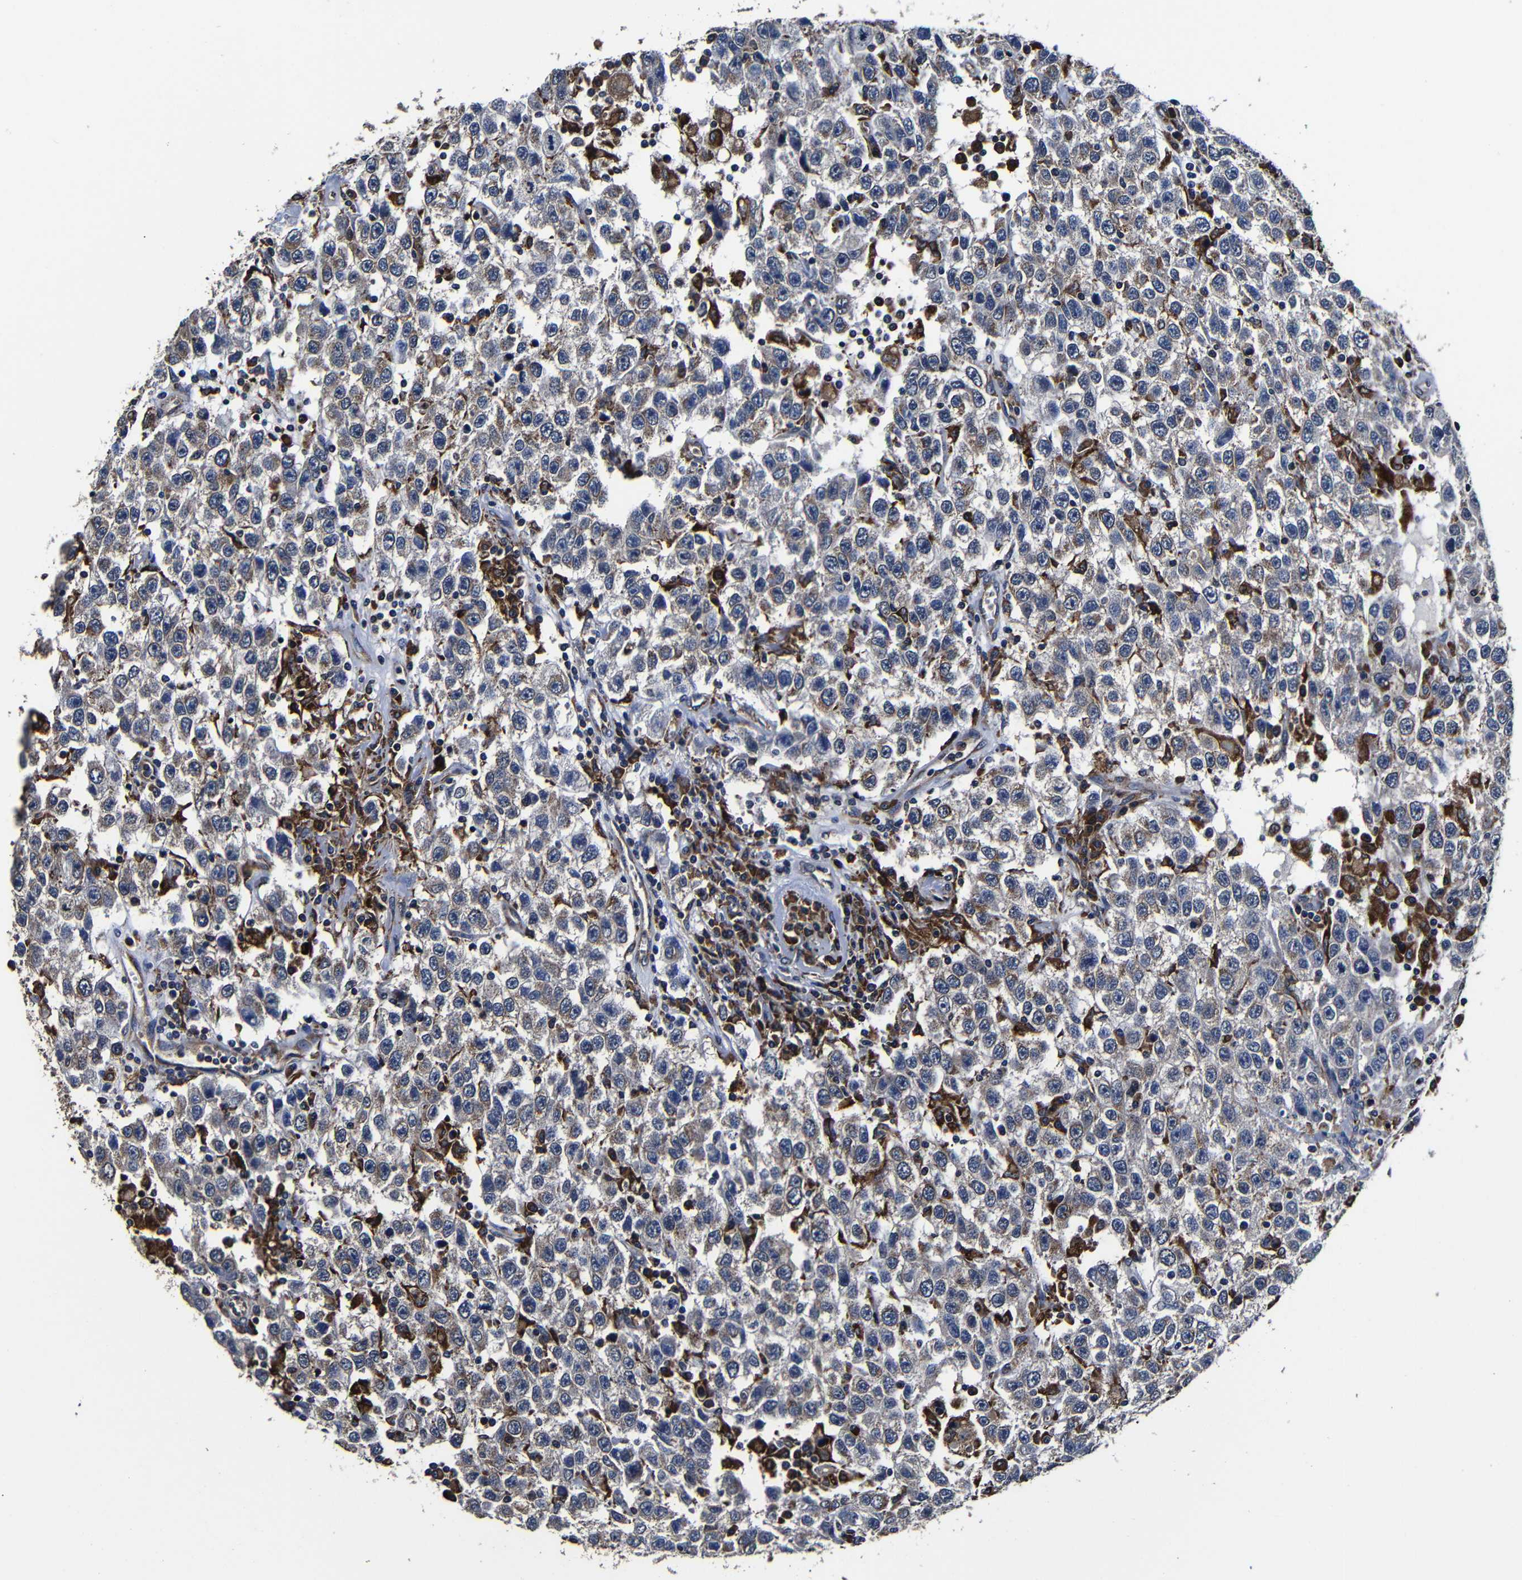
{"staining": {"intensity": "moderate", "quantity": "25%-75%", "location": "cytoplasmic/membranous"}, "tissue": "testis cancer", "cell_type": "Tumor cells", "image_type": "cancer", "snomed": [{"axis": "morphology", "description": "Seminoma, NOS"}, {"axis": "topography", "description": "Testis"}], "caption": "Immunohistochemistry photomicrograph of testis seminoma stained for a protein (brown), which displays medium levels of moderate cytoplasmic/membranous staining in approximately 25%-75% of tumor cells.", "gene": "SCN9A", "patient": {"sex": "male", "age": 41}}